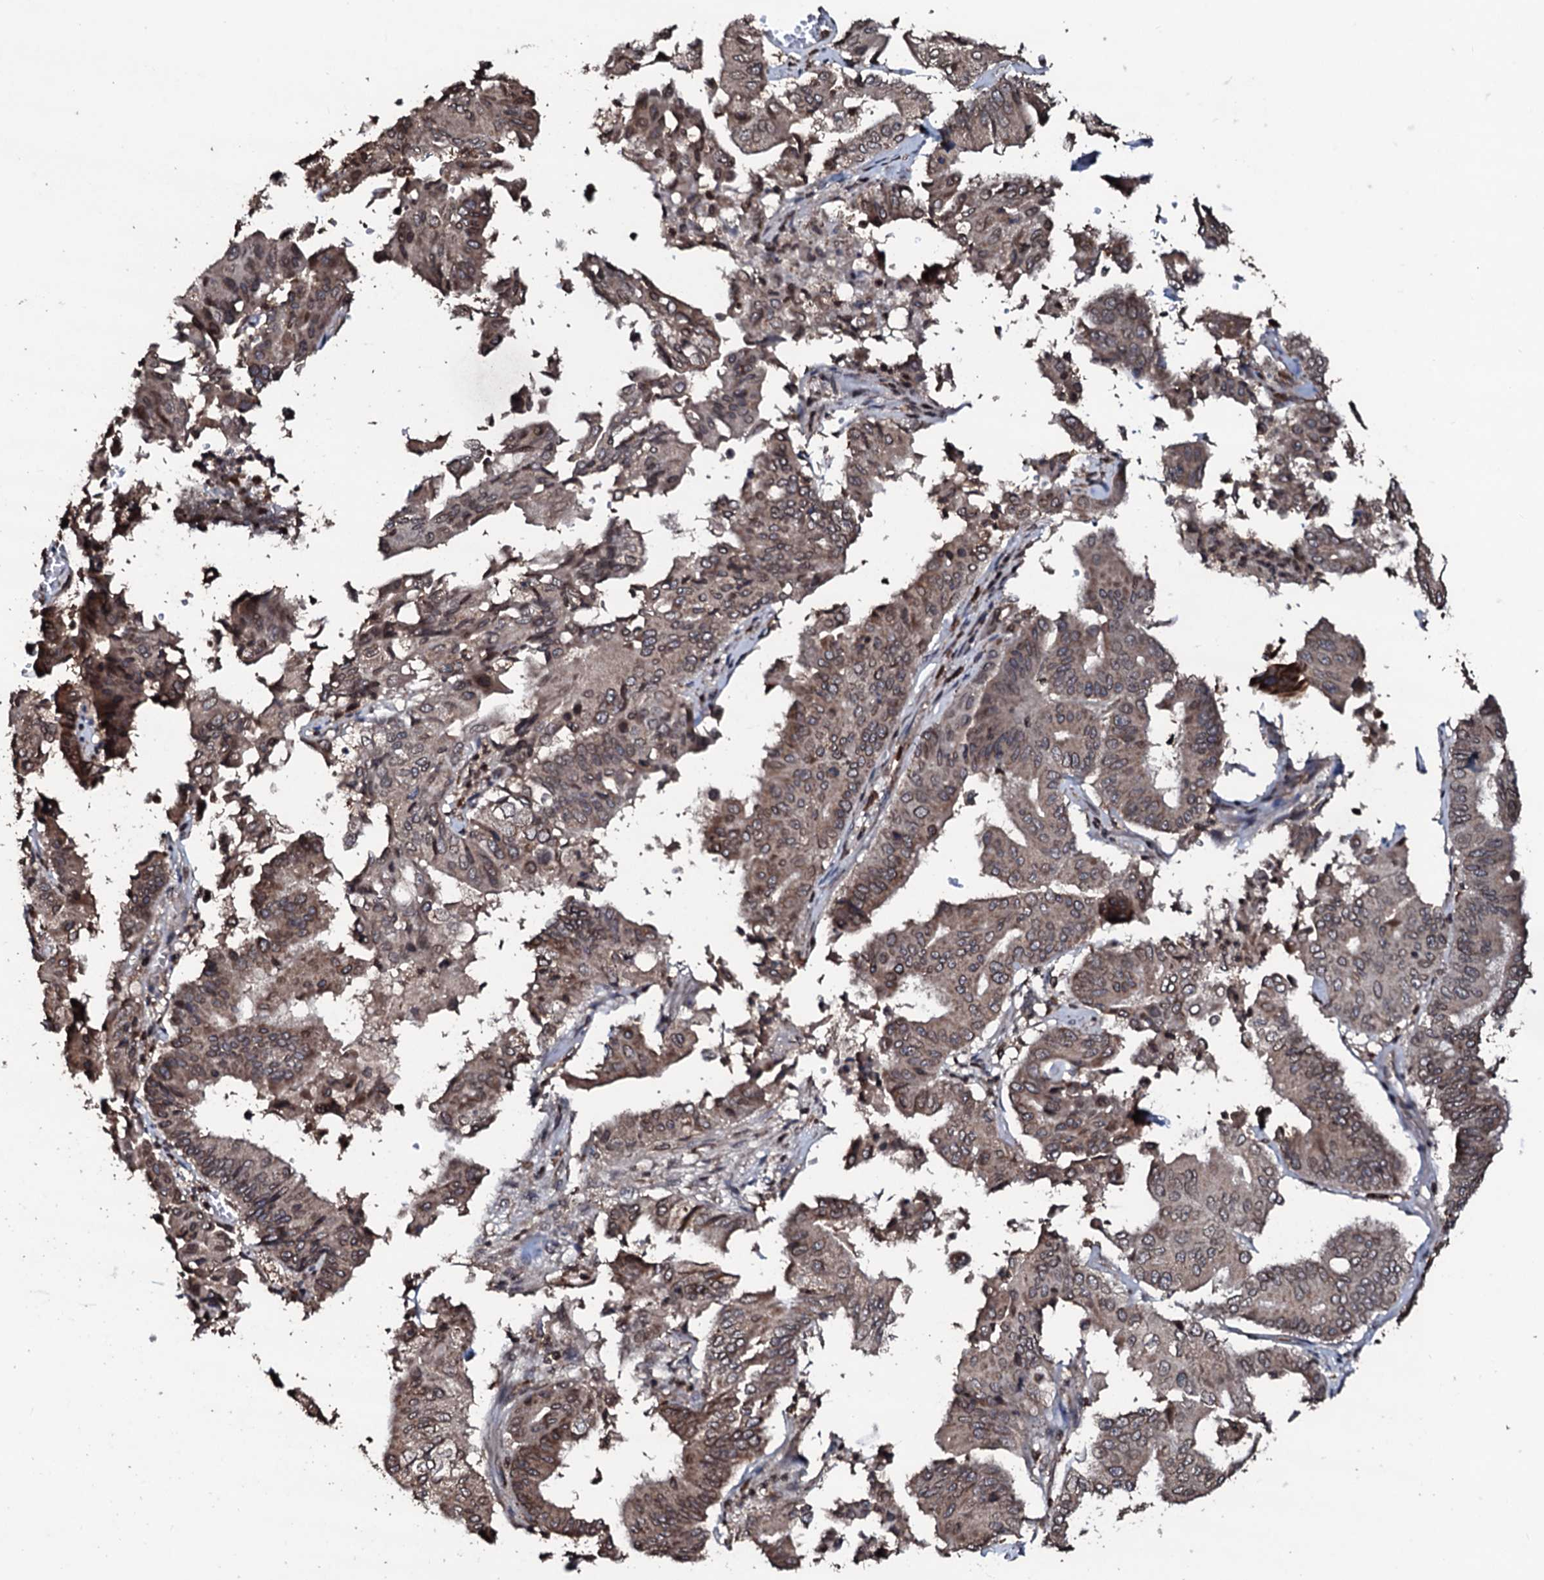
{"staining": {"intensity": "moderate", "quantity": ">75%", "location": "cytoplasmic/membranous"}, "tissue": "pancreatic cancer", "cell_type": "Tumor cells", "image_type": "cancer", "snomed": [{"axis": "morphology", "description": "Adenocarcinoma, NOS"}, {"axis": "topography", "description": "Pancreas"}], "caption": "This photomicrograph reveals IHC staining of pancreatic adenocarcinoma, with medium moderate cytoplasmic/membranous positivity in about >75% of tumor cells.", "gene": "SDHAF2", "patient": {"sex": "female", "age": 77}}